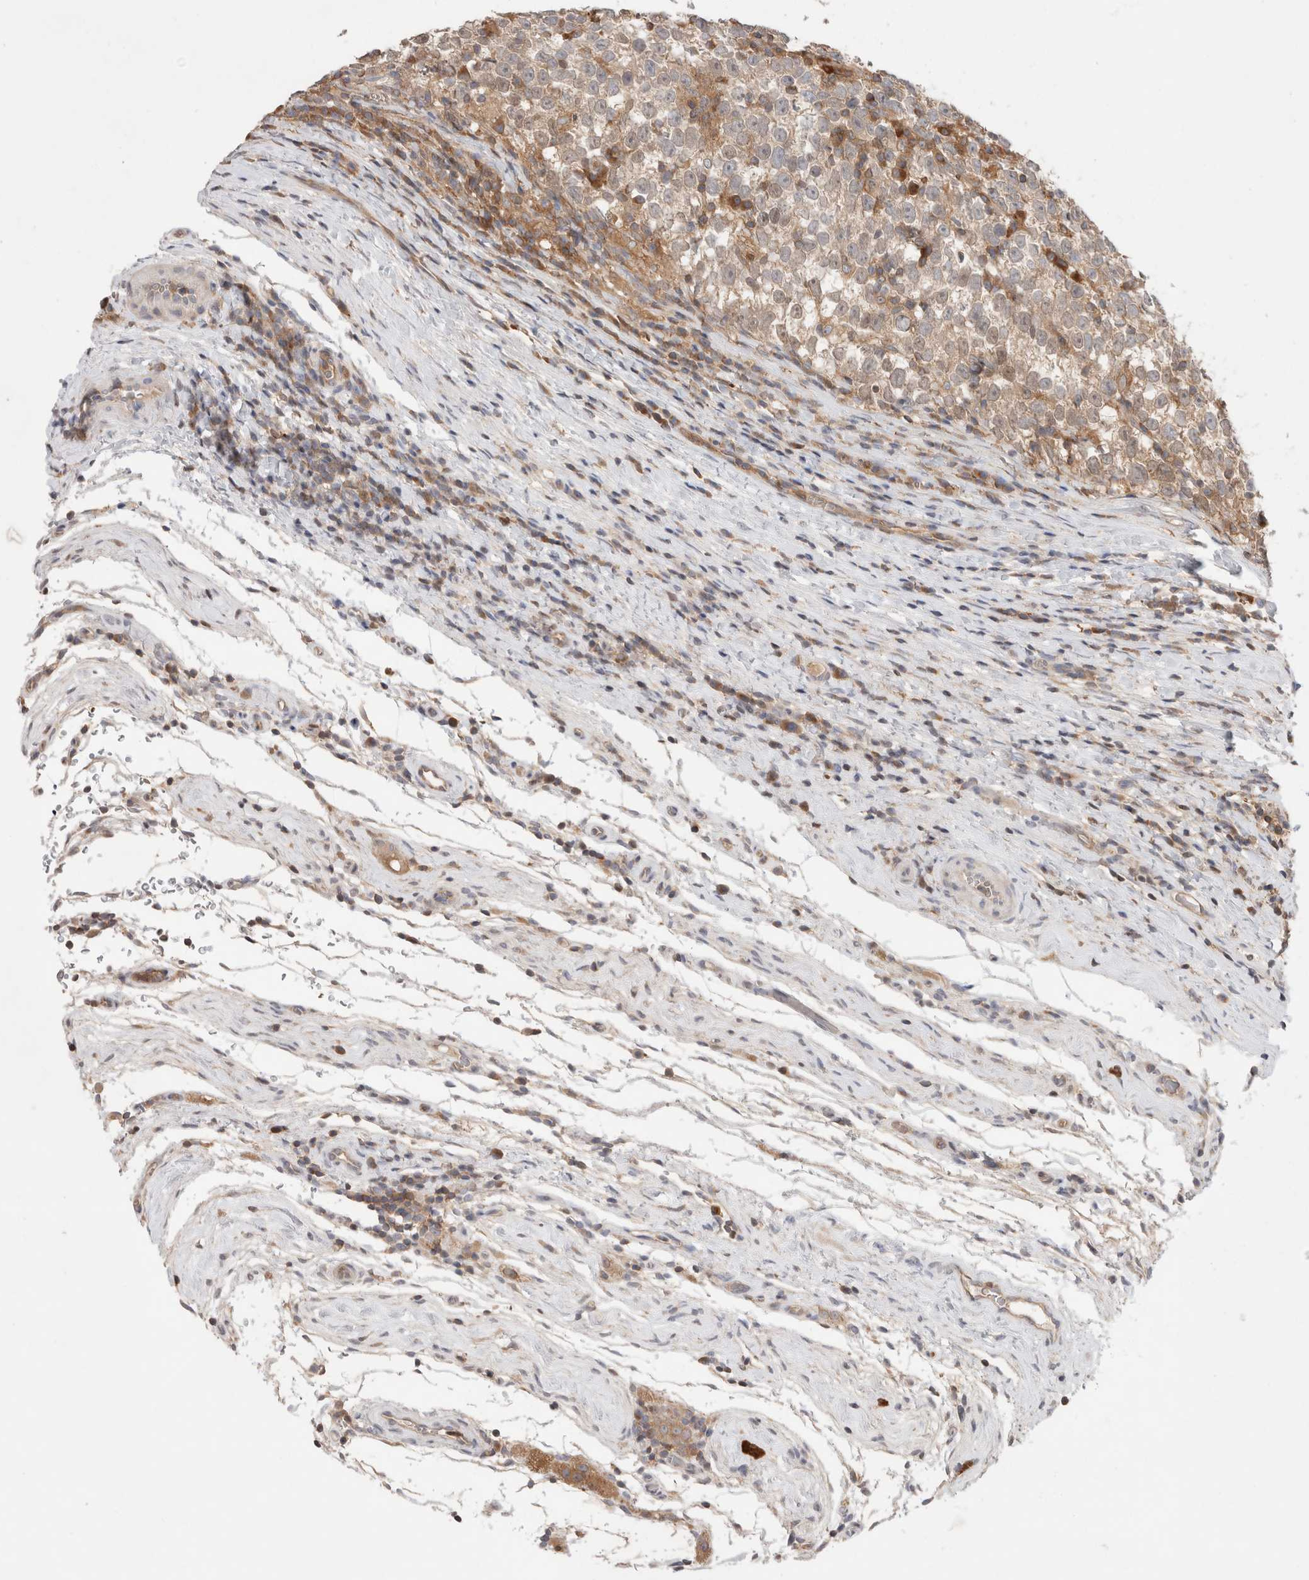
{"staining": {"intensity": "weak", "quantity": ">75%", "location": "cytoplasmic/membranous"}, "tissue": "testis cancer", "cell_type": "Tumor cells", "image_type": "cancer", "snomed": [{"axis": "morphology", "description": "Normal tissue, NOS"}, {"axis": "morphology", "description": "Seminoma, NOS"}, {"axis": "topography", "description": "Testis"}], "caption": "About >75% of tumor cells in seminoma (testis) display weak cytoplasmic/membranous protein expression as visualized by brown immunohistochemical staining.", "gene": "KLHL14", "patient": {"sex": "male", "age": 43}}